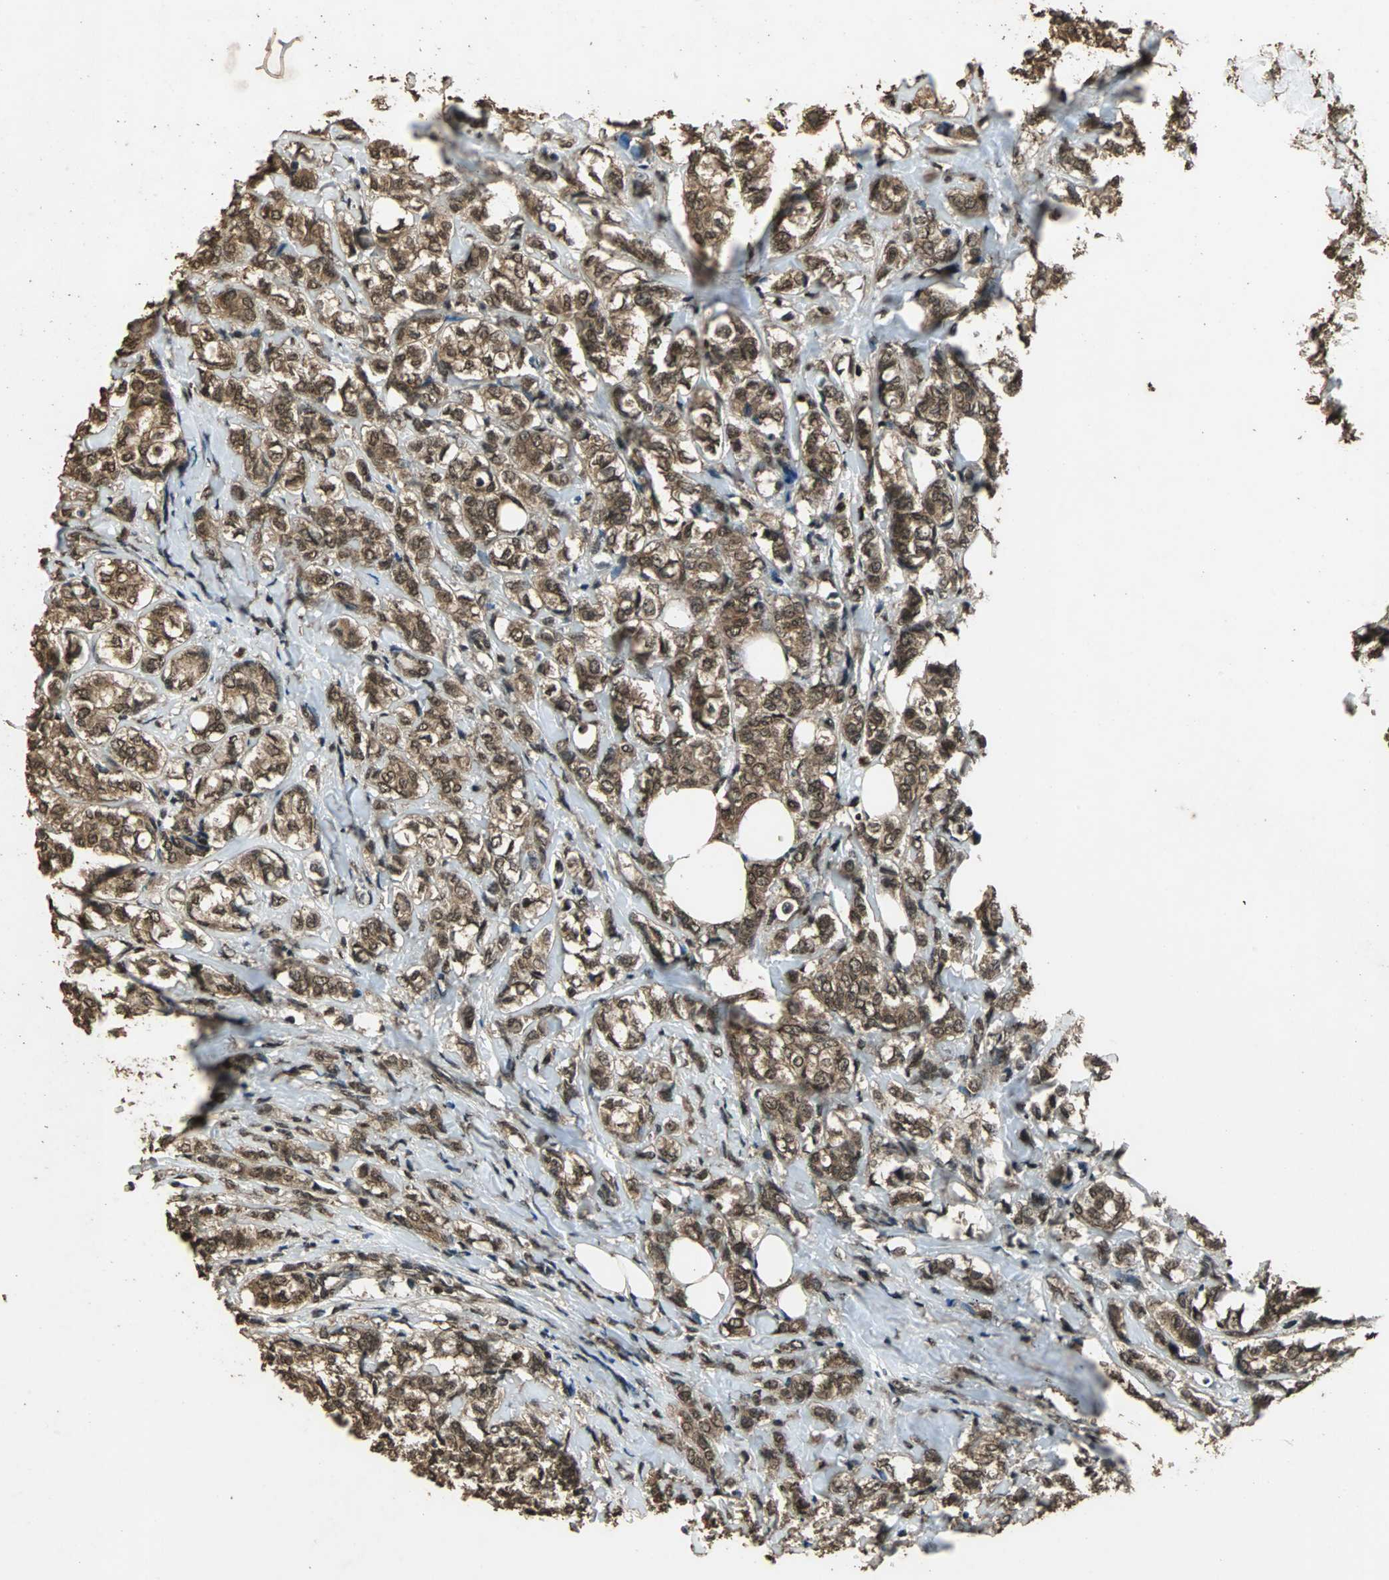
{"staining": {"intensity": "strong", "quantity": ">75%", "location": "cytoplasmic/membranous,nuclear"}, "tissue": "breast cancer", "cell_type": "Tumor cells", "image_type": "cancer", "snomed": [{"axis": "morphology", "description": "Lobular carcinoma"}, {"axis": "topography", "description": "Breast"}], "caption": "Human breast lobular carcinoma stained for a protein (brown) reveals strong cytoplasmic/membranous and nuclear positive positivity in approximately >75% of tumor cells.", "gene": "ZNF18", "patient": {"sex": "female", "age": 60}}